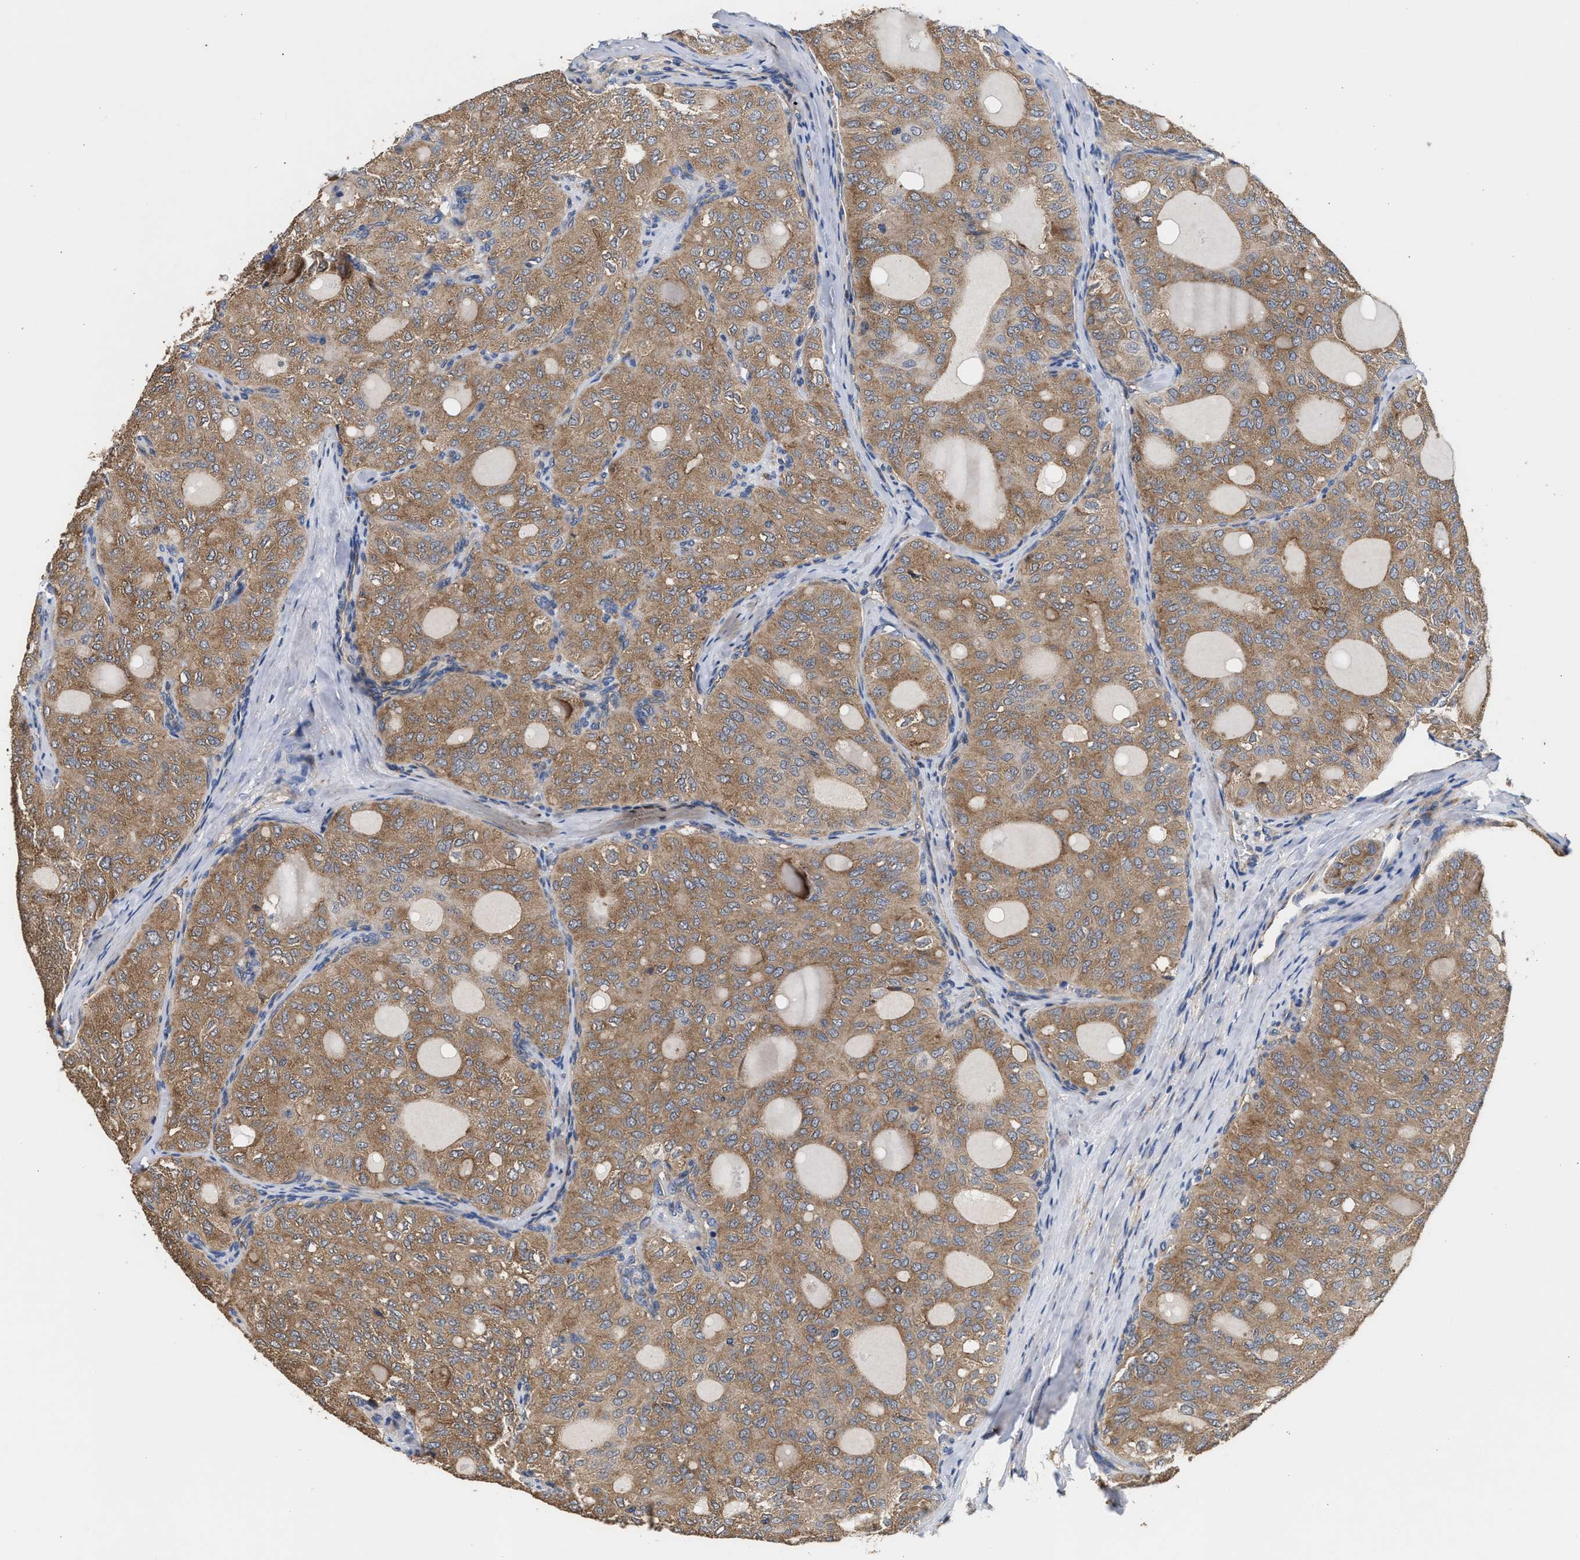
{"staining": {"intensity": "moderate", "quantity": ">75%", "location": "cytoplasmic/membranous"}, "tissue": "thyroid cancer", "cell_type": "Tumor cells", "image_type": "cancer", "snomed": [{"axis": "morphology", "description": "Follicular adenoma carcinoma, NOS"}, {"axis": "topography", "description": "Thyroid gland"}], "caption": "Follicular adenoma carcinoma (thyroid) was stained to show a protein in brown. There is medium levels of moderate cytoplasmic/membranous staining in approximately >75% of tumor cells. The staining is performed using DAB brown chromogen to label protein expression. The nuclei are counter-stained blue using hematoxylin.", "gene": "KLB", "patient": {"sex": "male", "age": 75}}